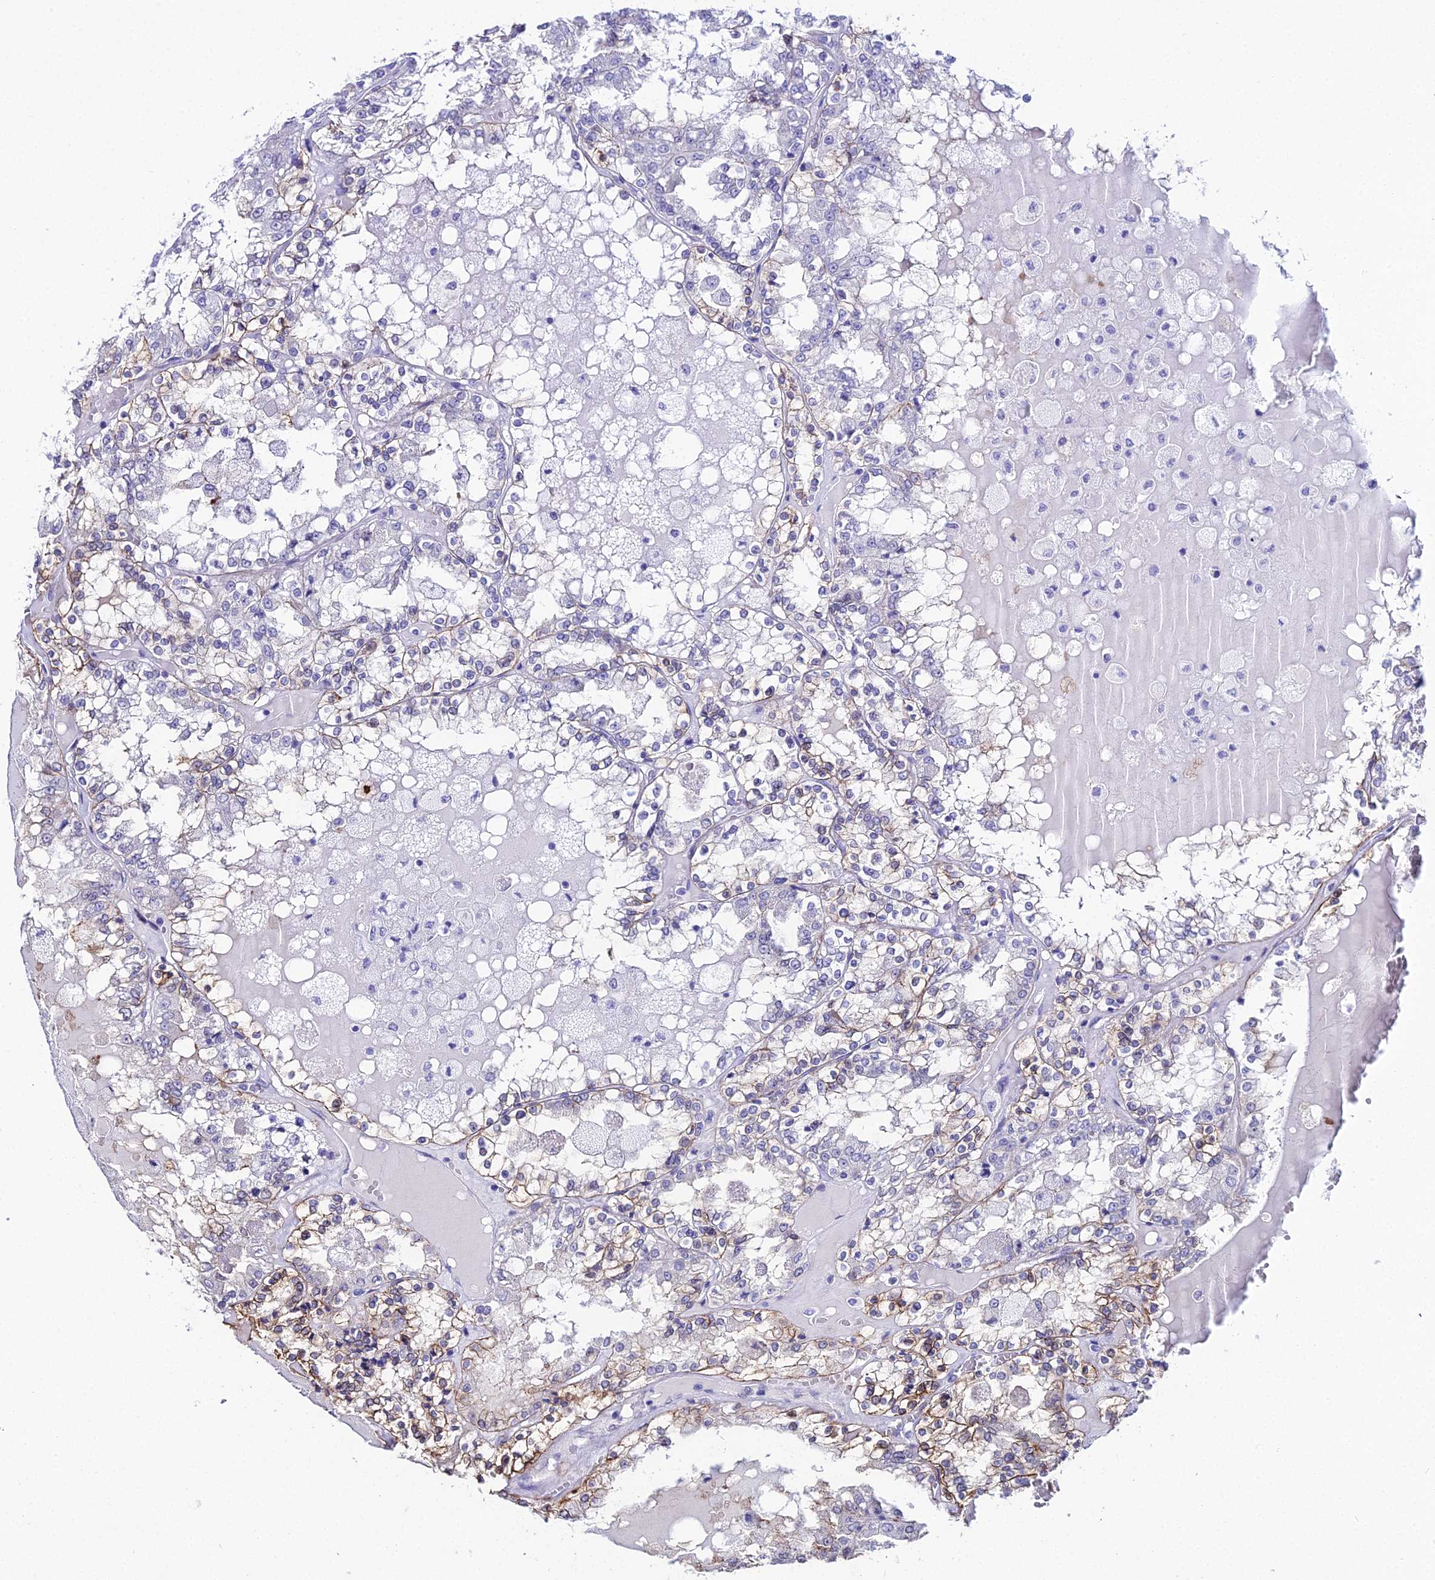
{"staining": {"intensity": "moderate", "quantity": "<25%", "location": "cytoplasmic/membranous"}, "tissue": "renal cancer", "cell_type": "Tumor cells", "image_type": "cancer", "snomed": [{"axis": "morphology", "description": "Adenocarcinoma, NOS"}, {"axis": "topography", "description": "Kidney"}], "caption": "Immunohistochemistry of human renal adenocarcinoma shows low levels of moderate cytoplasmic/membranous positivity in approximately <25% of tumor cells.", "gene": "DDX19A", "patient": {"sex": "female", "age": 56}}